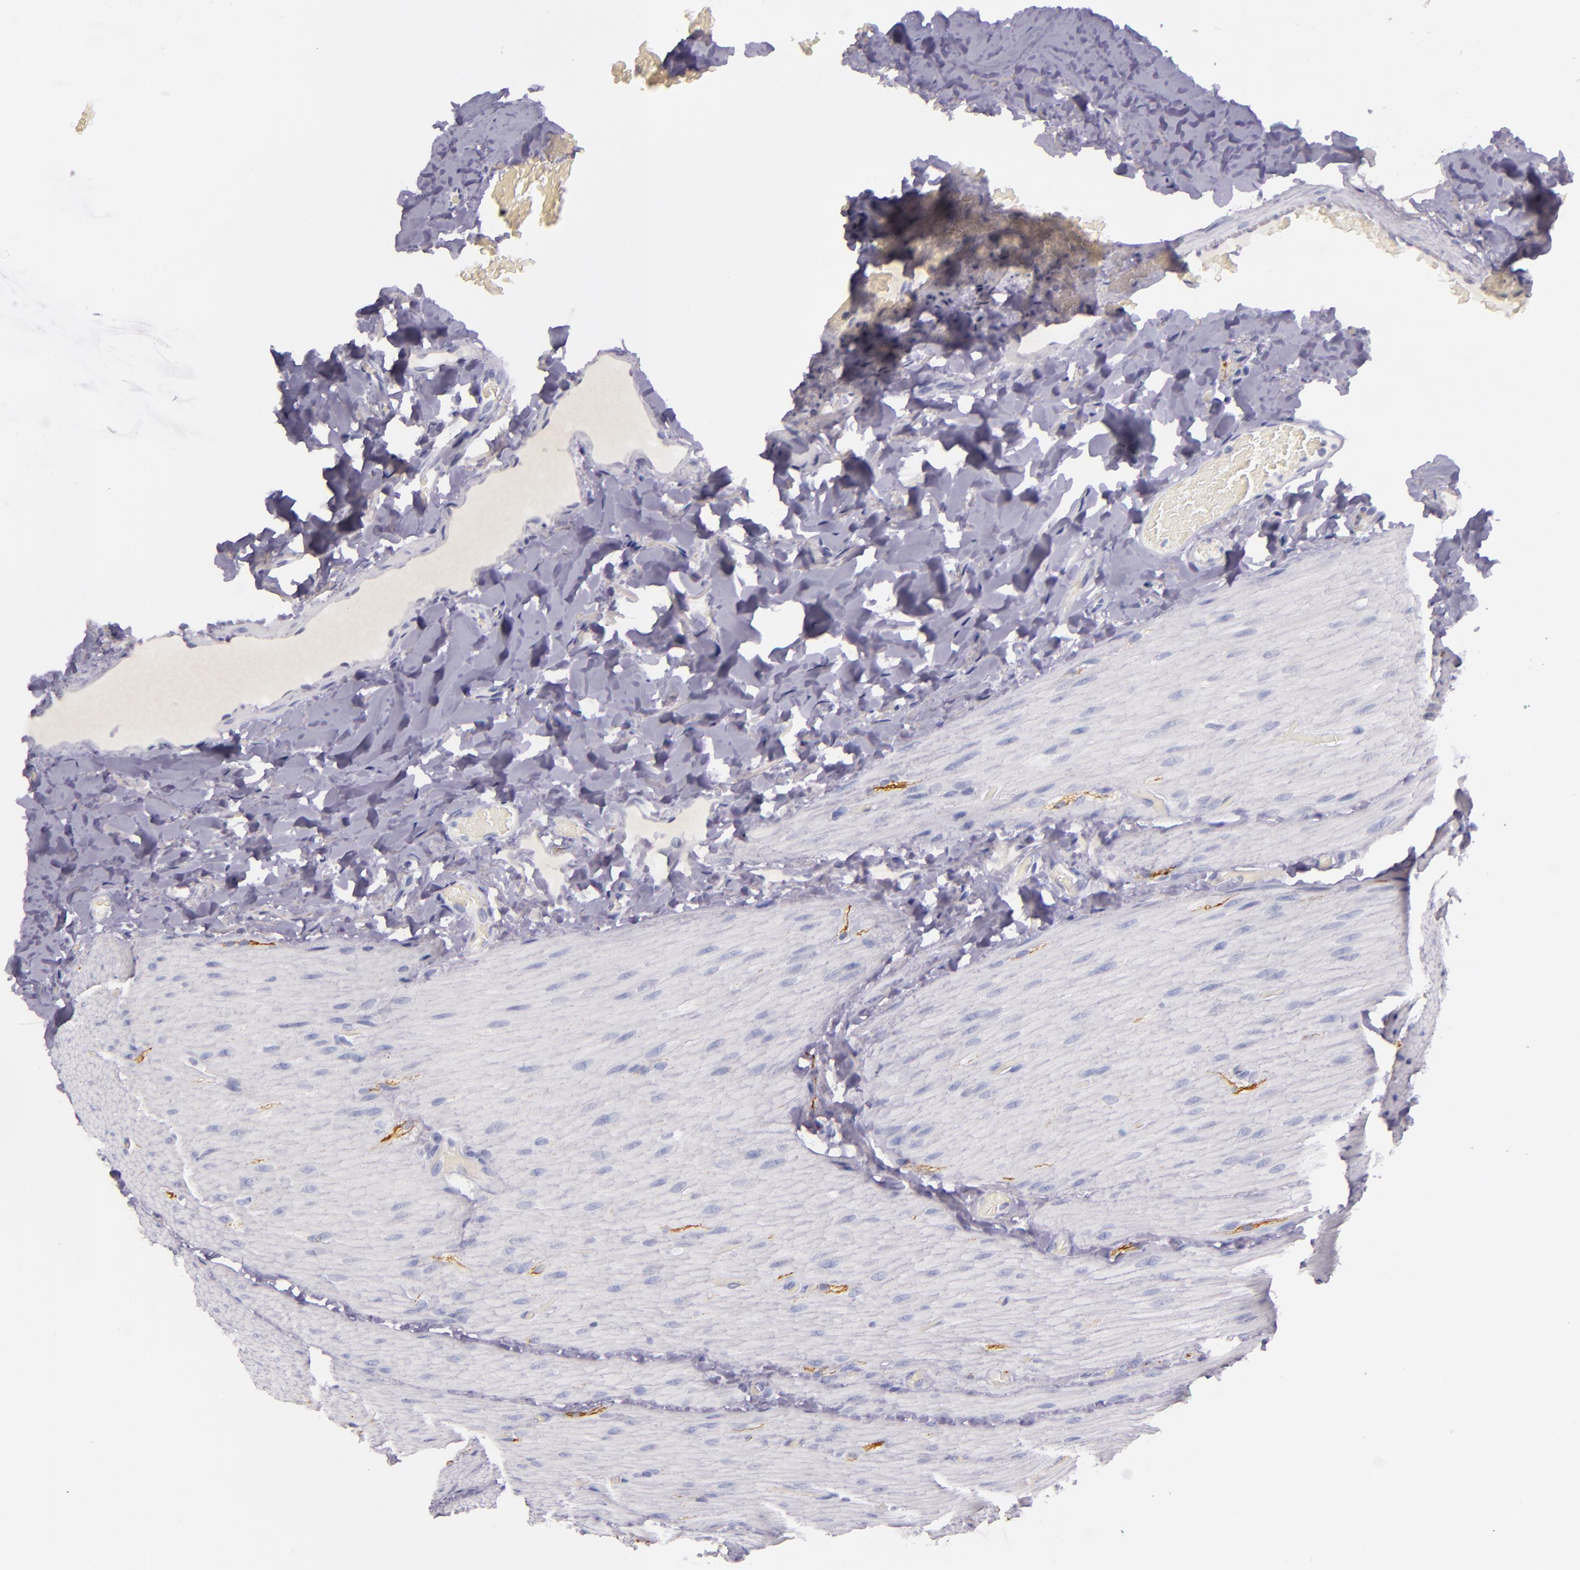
{"staining": {"intensity": "negative", "quantity": "none", "location": "none"}, "tissue": "duodenum", "cell_type": "Glandular cells", "image_type": "normal", "snomed": [{"axis": "morphology", "description": "Normal tissue, NOS"}, {"axis": "topography", "description": "Duodenum"}], "caption": "Immunohistochemical staining of unremarkable duodenum displays no significant staining in glandular cells.", "gene": "INA", "patient": {"sex": "male", "age": 66}}